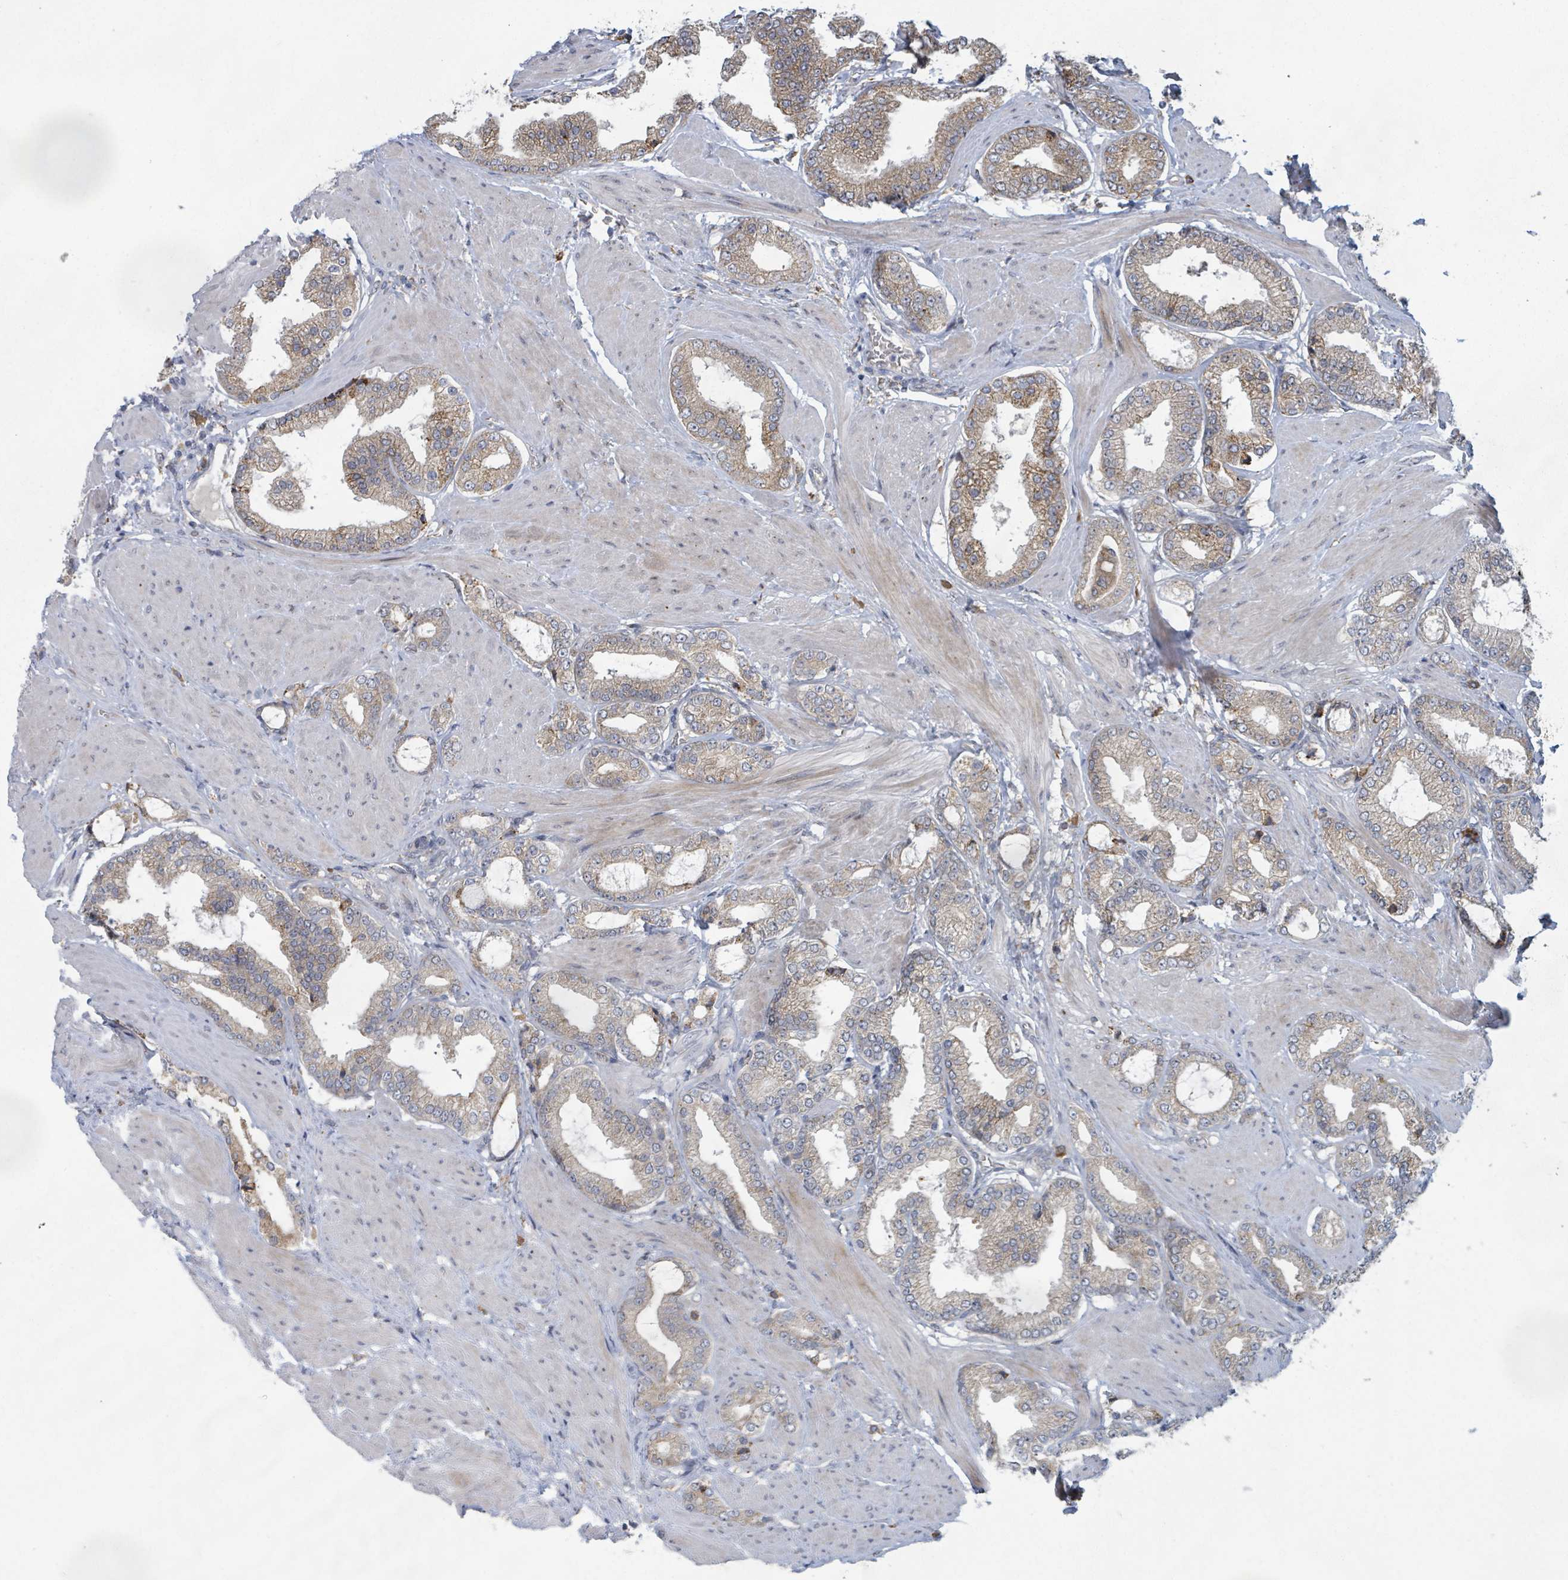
{"staining": {"intensity": "moderate", "quantity": "25%-75%", "location": "cytoplasmic/membranous"}, "tissue": "prostate cancer", "cell_type": "Tumor cells", "image_type": "cancer", "snomed": [{"axis": "morphology", "description": "Adenocarcinoma, Low grade"}, {"axis": "topography", "description": "Prostate"}], "caption": "There is medium levels of moderate cytoplasmic/membranous expression in tumor cells of prostate cancer, as demonstrated by immunohistochemical staining (brown color).", "gene": "SHROOM2", "patient": {"sex": "male", "age": 42}}